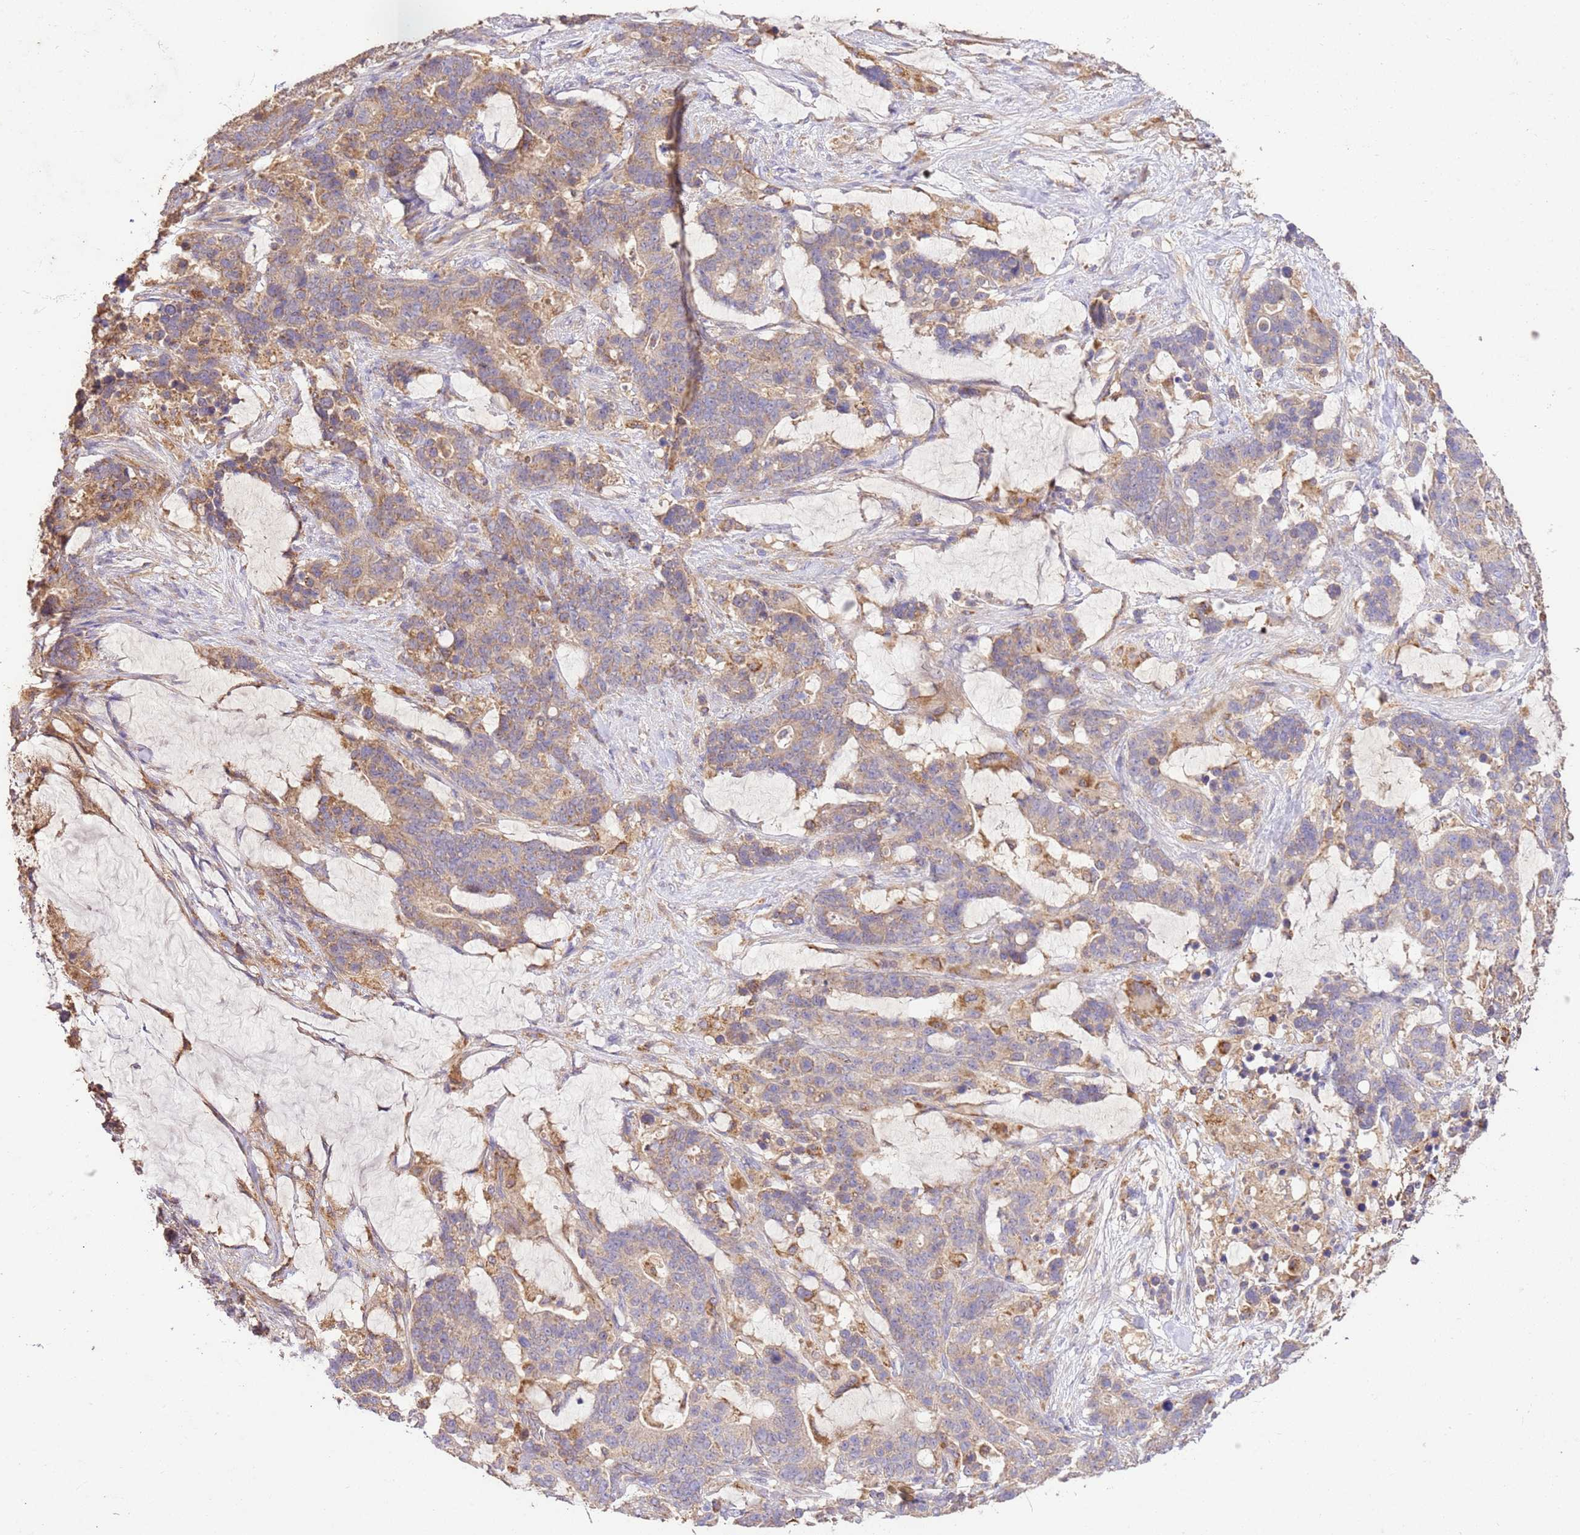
{"staining": {"intensity": "weak", "quantity": "25%-75%", "location": "cytoplasmic/membranous"}, "tissue": "stomach cancer", "cell_type": "Tumor cells", "image_type": "cancer", "snomed": [{"axis": "morphology", "description": "Normal tissue, NOS"}, {"axis": "morphology", "description": "Adenocarcinoma, NOS"}, {"axis": "topography", "description": "Stomach"}], "caption": "Adenocarcinoma (stomach) was stained to show a protein in brown. There is low levels of weak cytoplasmic/membranous staining in about 25%-75% of tumor cells. Immunohistochemistry (ihc) stains the protein in brown and the nuclei are stained blue.", "gene": "LRRC28", "patient": {"sex": "female", "age": 64}}